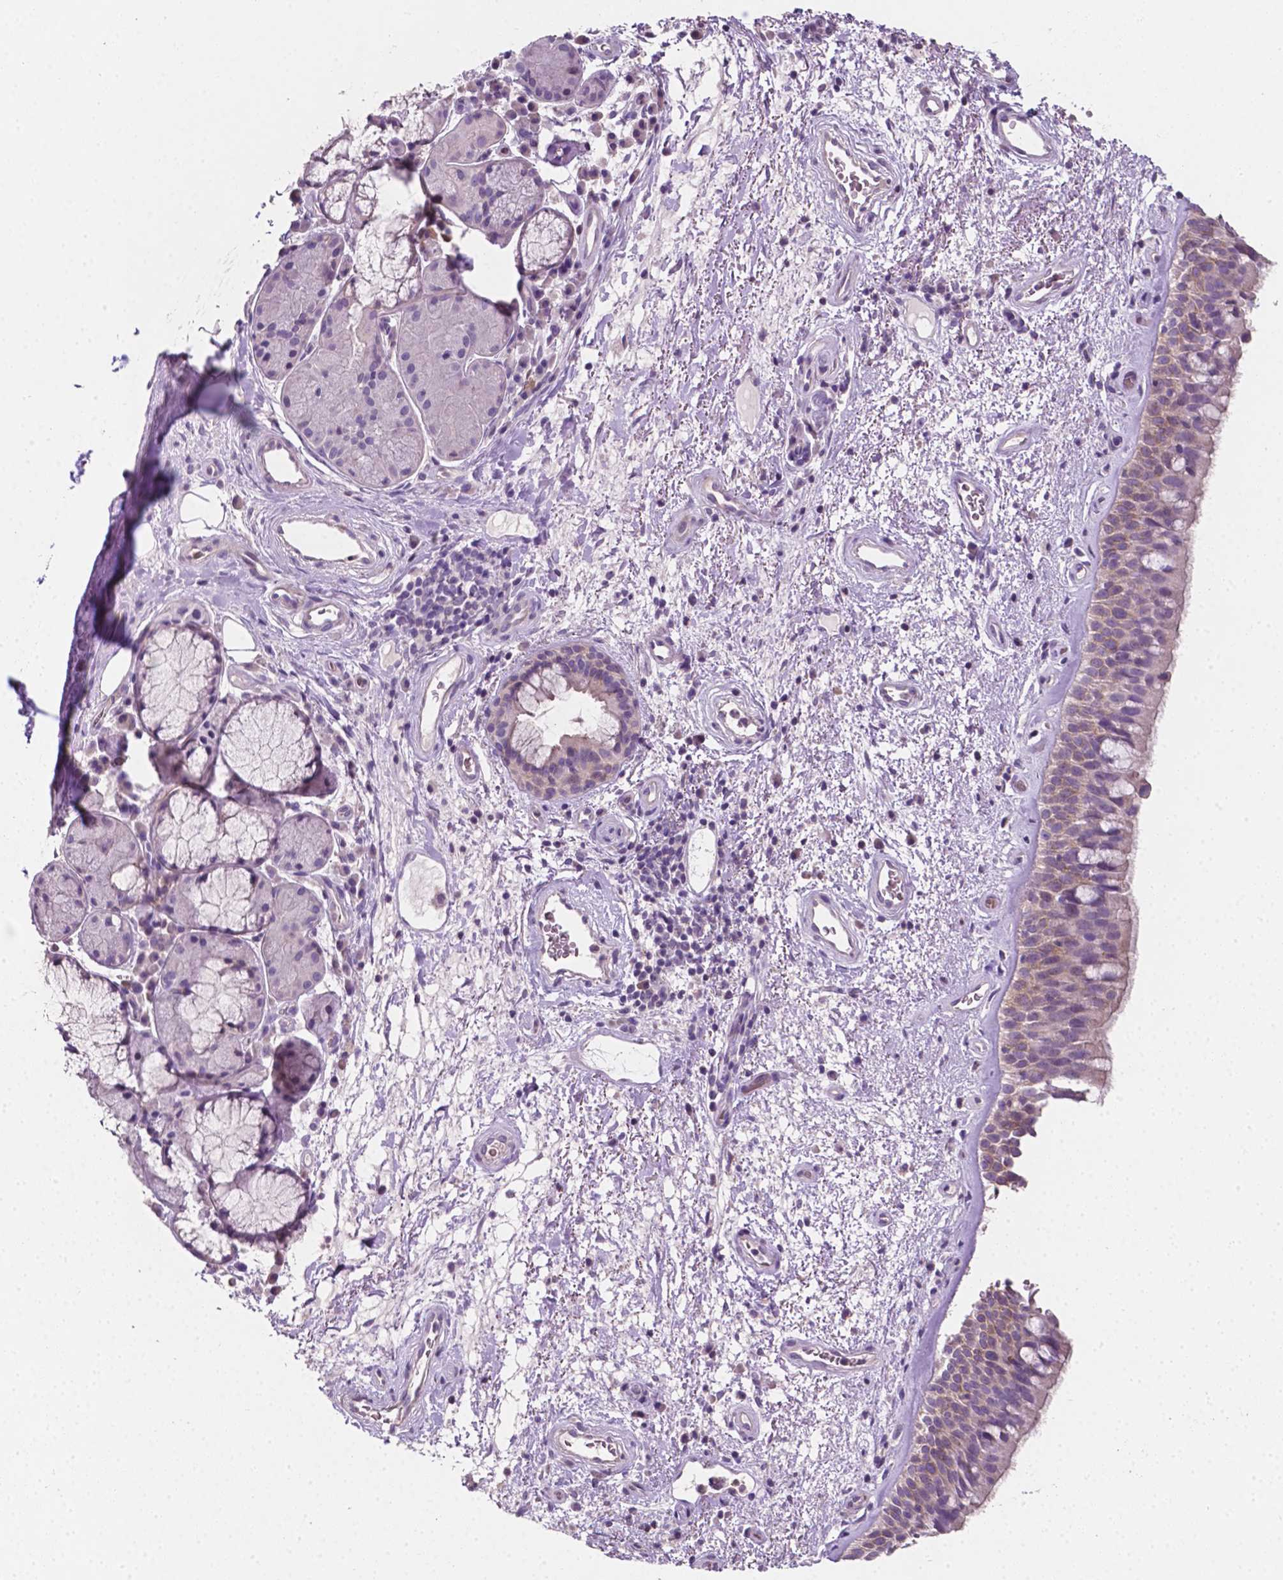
{"staining": {"intensity": "weak", "quantity": "<25%", "location": "cytoplasmic/membranous"}, "tissue": "bronchus", "cell_type": "Respiratory epithelial cells", "image_type": "normal", "snomed": [{"axis": "morphology", "description": "Normal tissue, NOS"}, {"axis": "topography", "description": "Bronchus"}], "caption": "This is an IHC photomicrograph of benign human bronchus. There is no expression in respiratory epithelial cells.", "gene": "EGFR", "patient": {"sex": "male", "age": 48}}